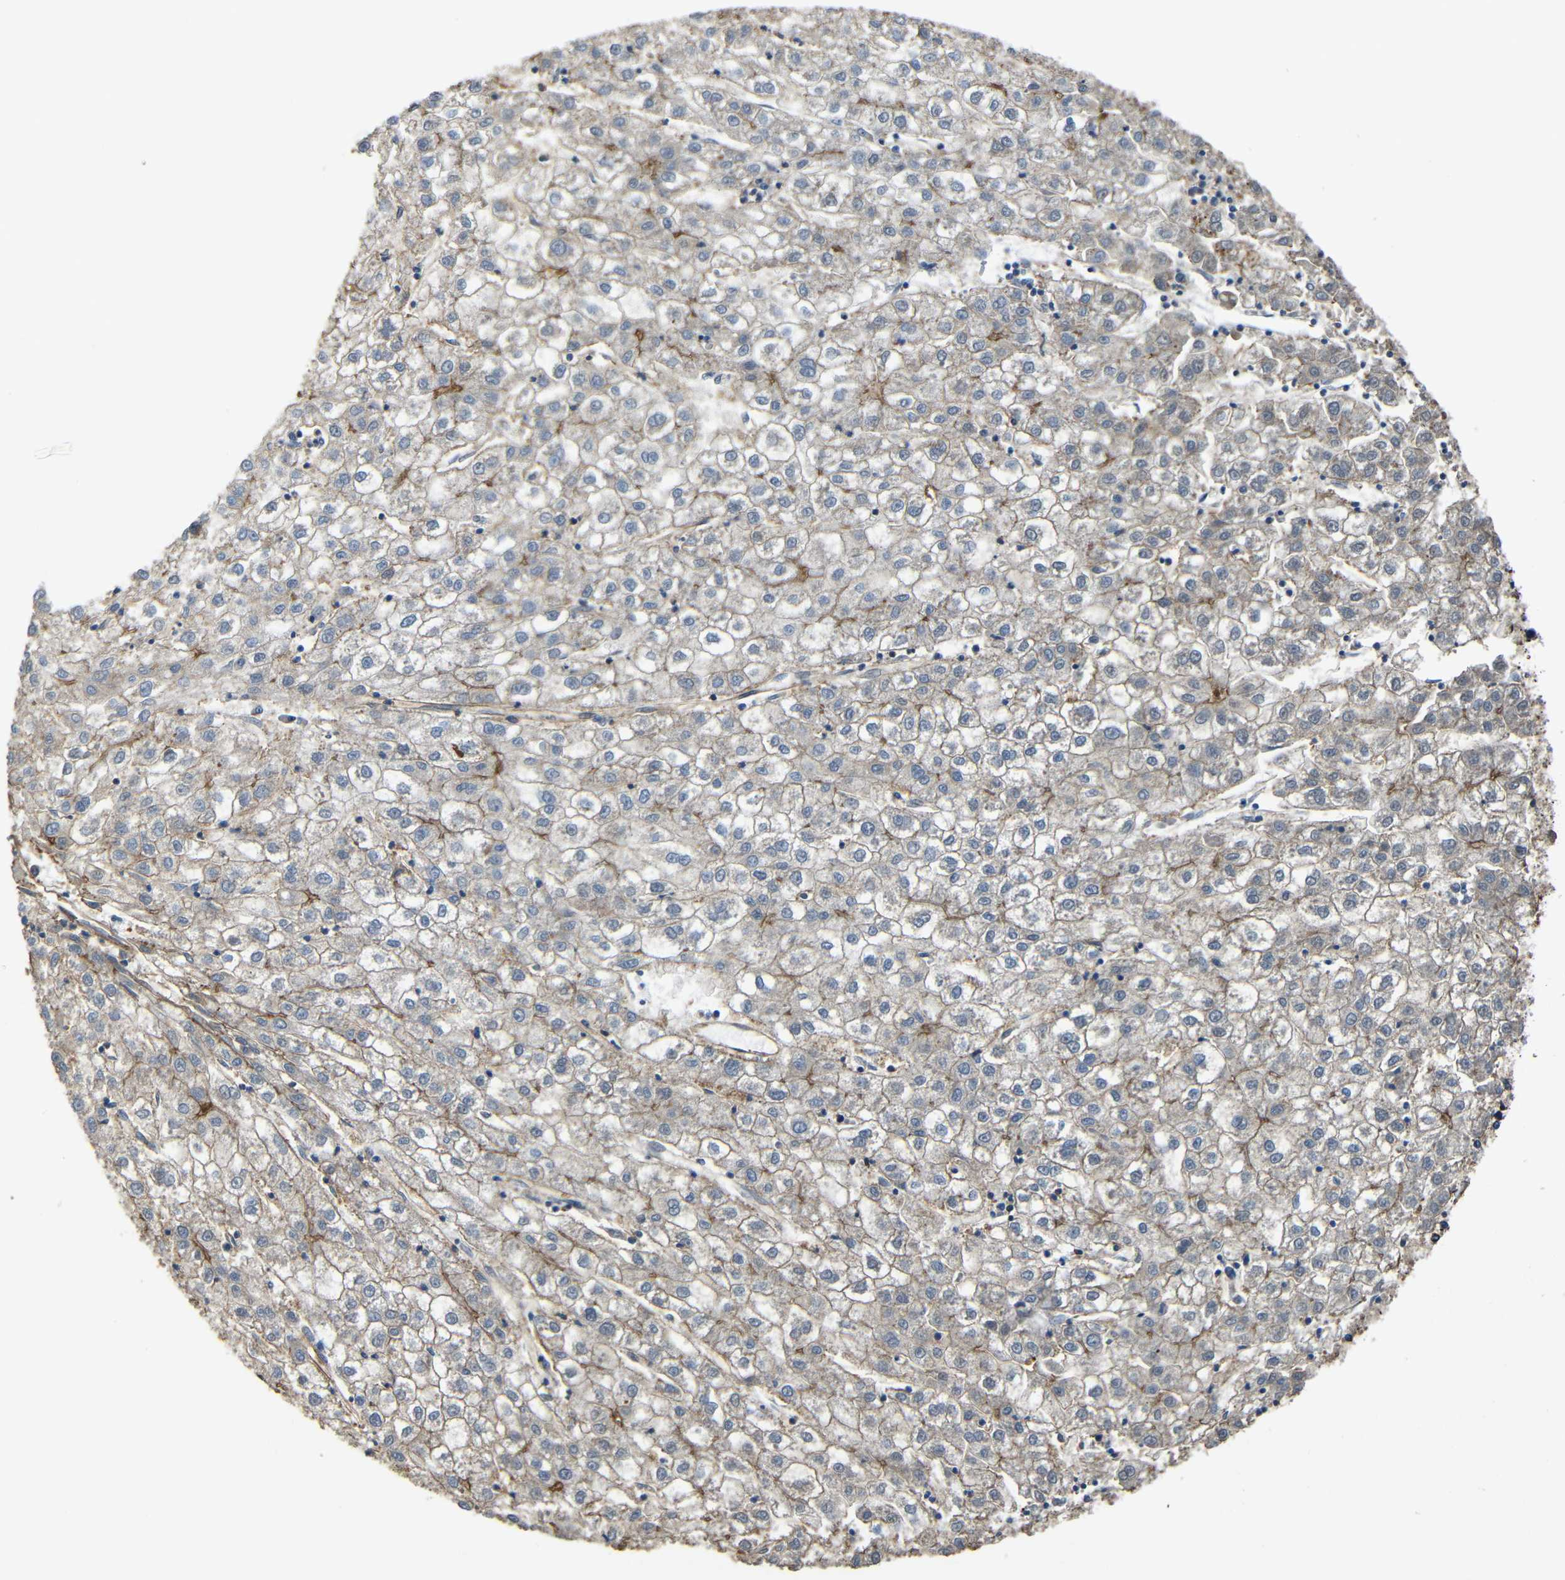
{"staining": {"intensity": "weak", "quantity": ">75%", "location": "cytoplasmic/membranous"}, "tissue": "liver cancer", "cell_type": "Tumor cells", "image_type": "cancer", "snomed": [{"axis": "morphology", "description": "Carcinoma, Hepatocellular, NOS"}, {"axis": "topography", "description": "Liver"}], "caption": "Protein analysis of liver cancer tissue demonstrates weak cytoplasmic/membranous positivity in about >75% of tumor cells.", "gene": "PTCH1", "patient": {"sex": "male", "age": 72}}